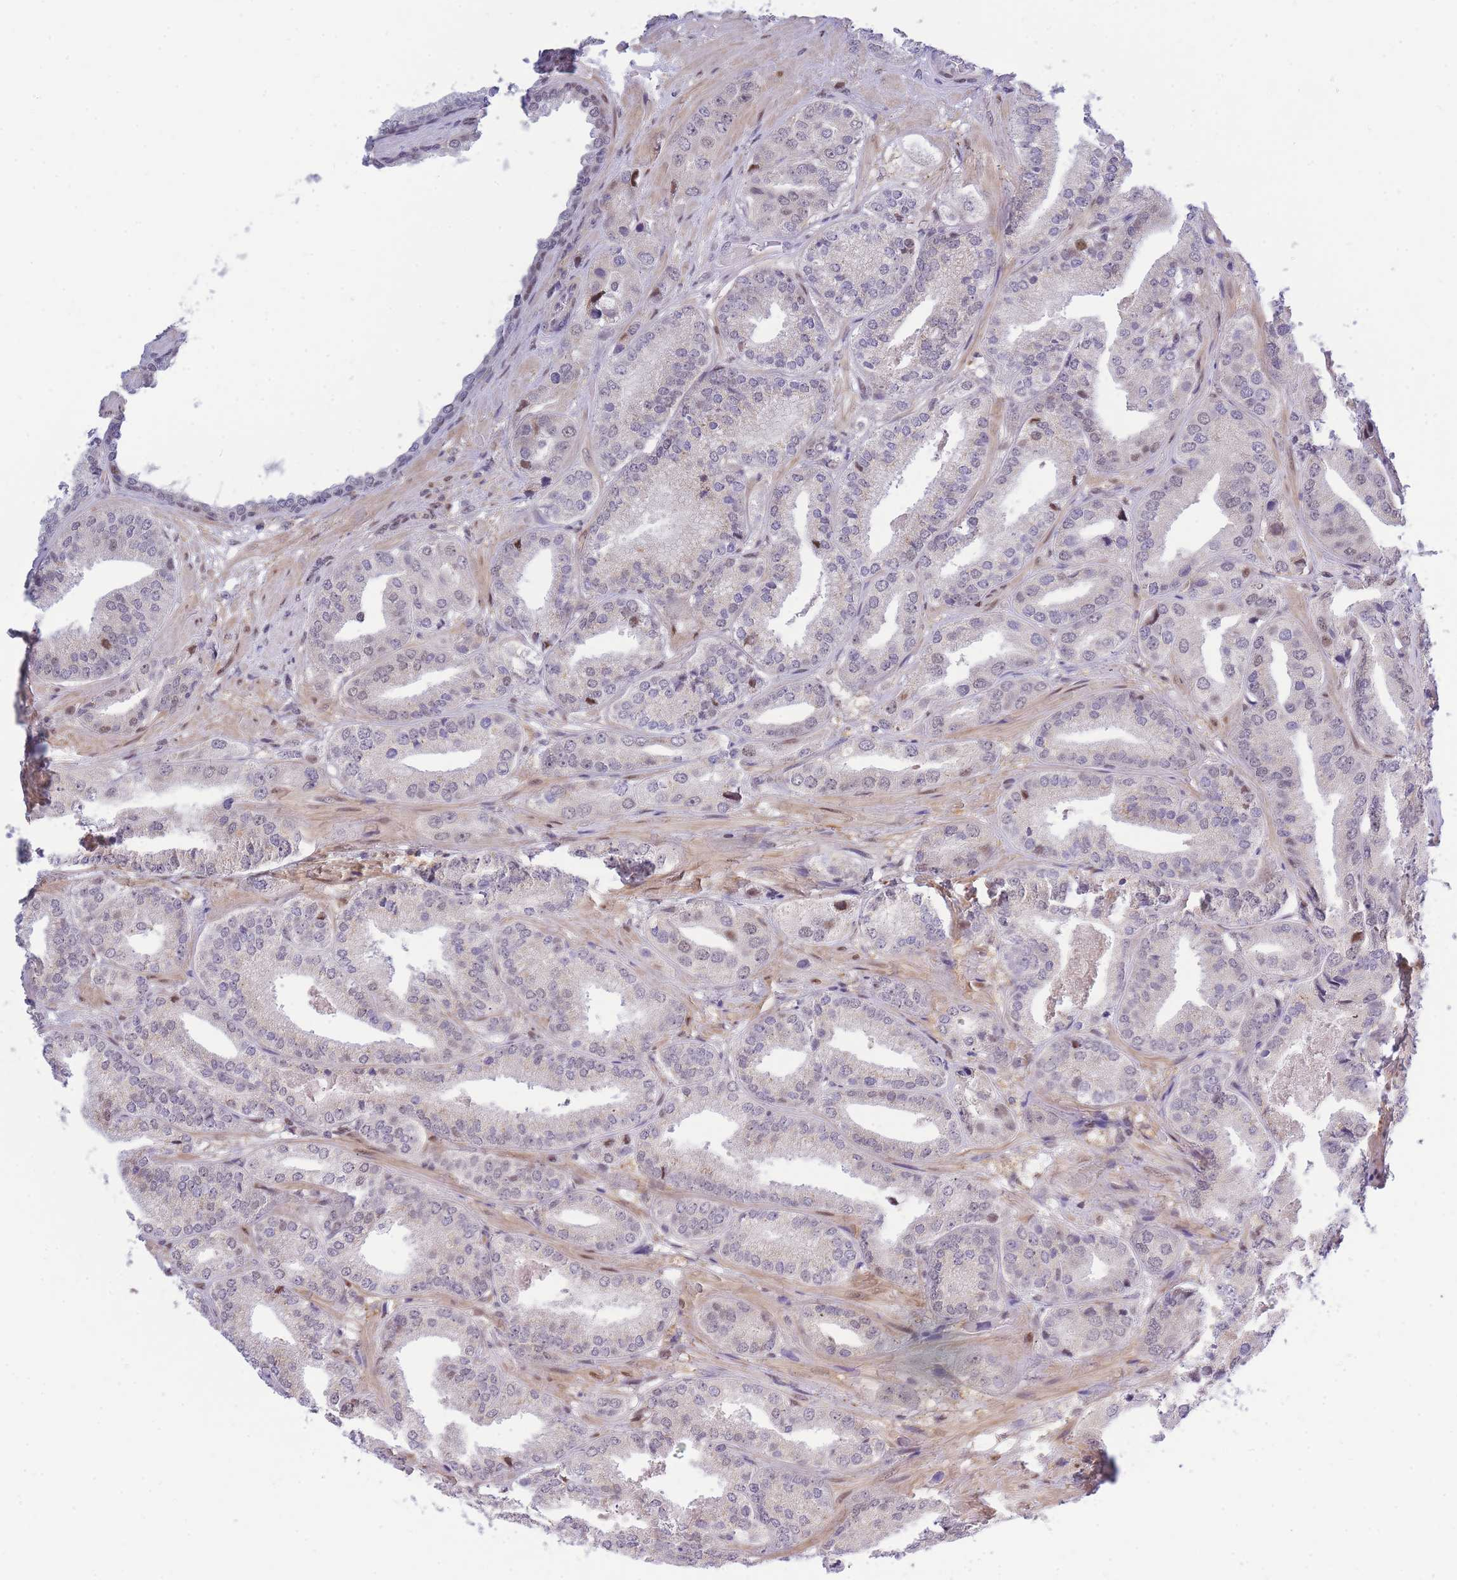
{"staining": {"intensity": "negative", "quantity": "none", "location": "none"}, "tissue": "prostate cancer", "cell_type": "Tumor cells", "image_type": "cancer", "snomed": [{"axis": "morphology", "description": "Adenocarcinoma, High grade"}, {"axis": "topography", "description": "Prostate"}], "caption": "An image of human prostate cancer is negative for staining in tumor cells.", "gene": "CRACD", "patient": {"sex": "male", "age": 63}}